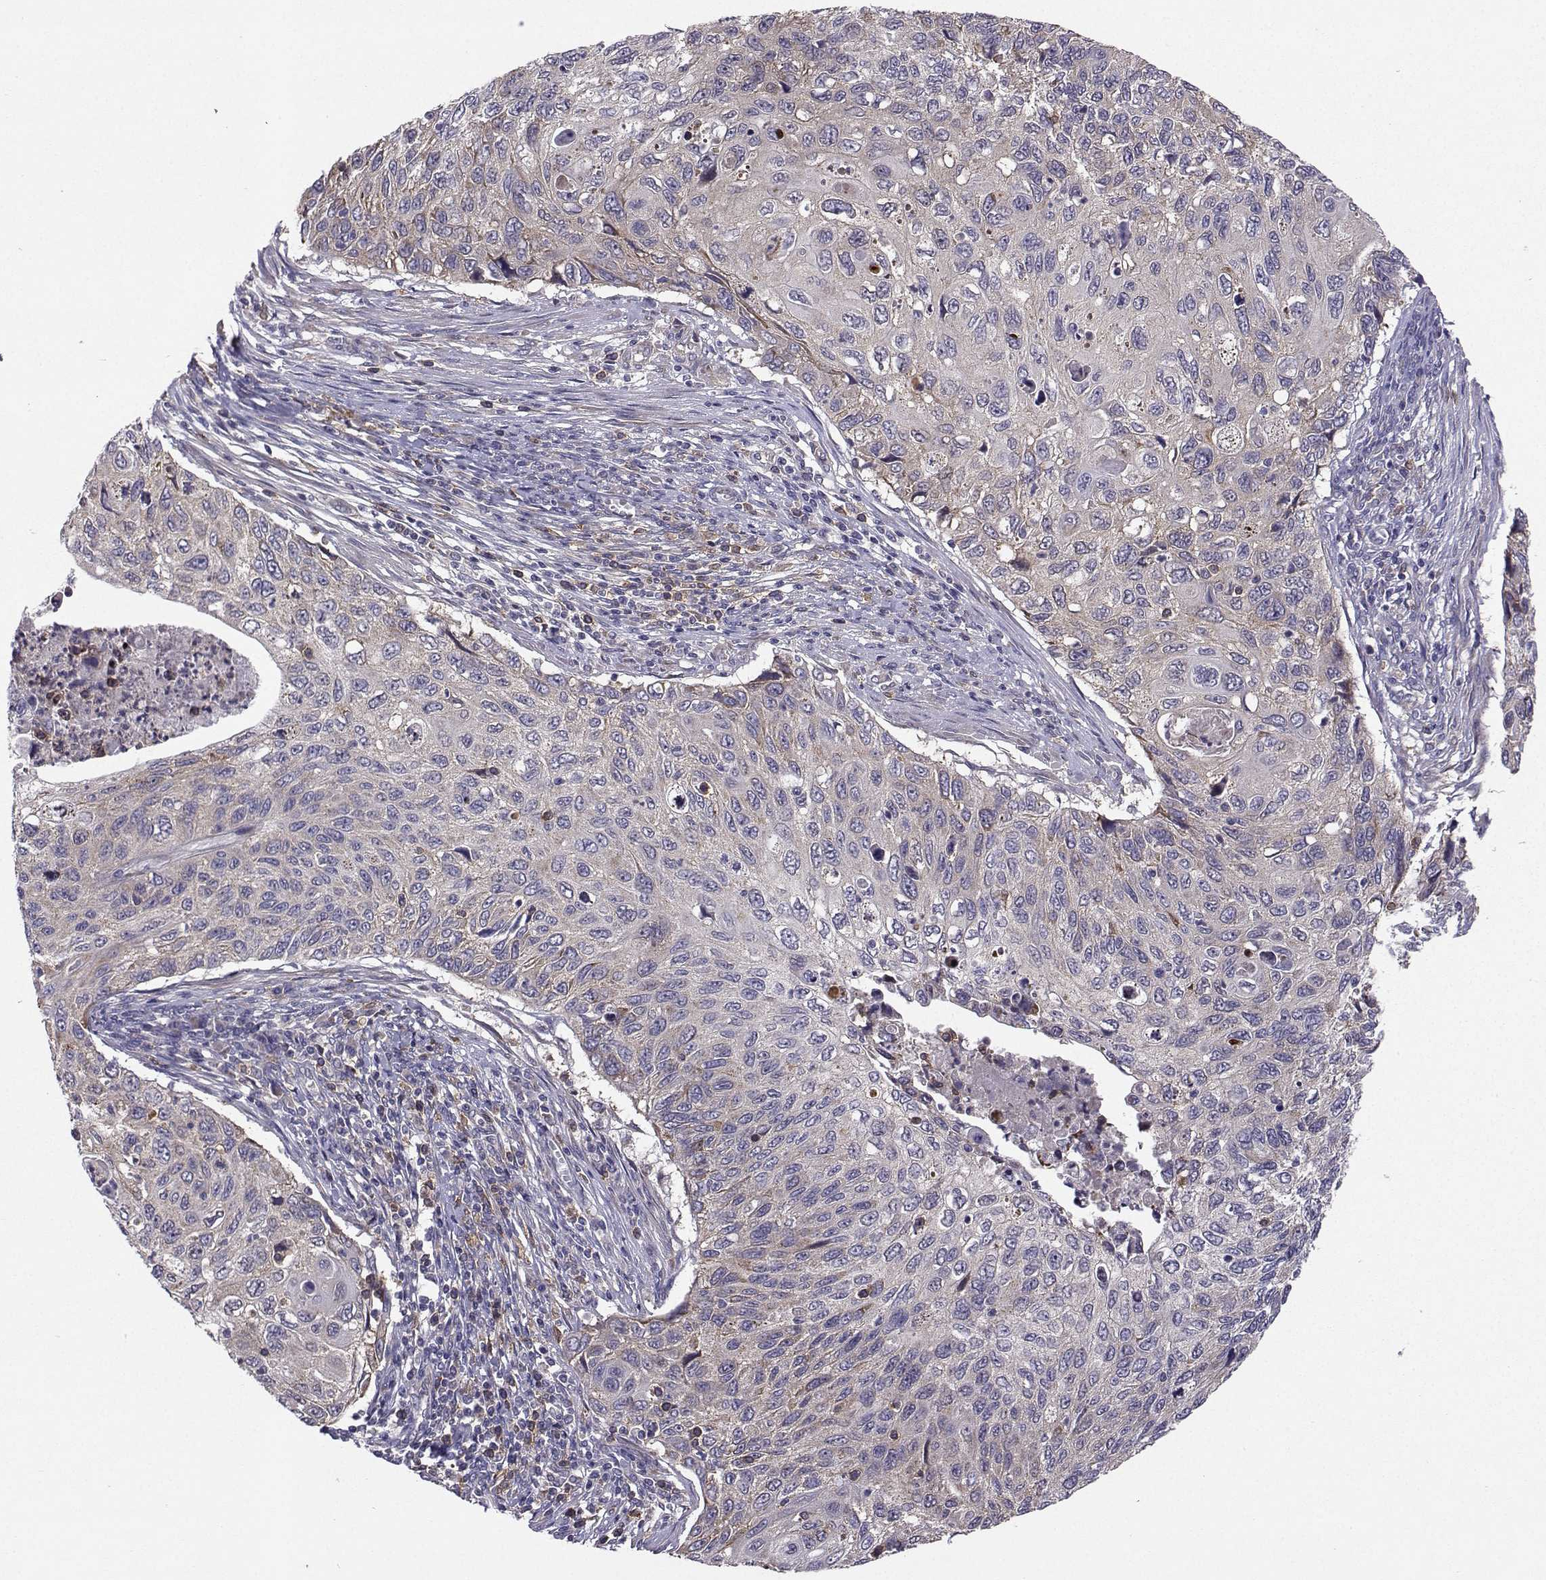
{"staining": {"intensity": "weak", "quantity": "<25%", "location": "cytoplasmic/membranous"}, "tissue": "cervical cancer", "cell_type": "Tumor cells", "image_type": "cancer", "snomed": [{"axis": "morphology", "description": "Squamous cell carcinoma, NOS"}, {"axis": "topography", "description": "Cervix"}], "caption": "The IHC image has no significant staining in tumor cells of cervical squamous cell carcinoma tissue.", "gene": "STXBP5", "patient": {"sex": "female", "age": 70}}